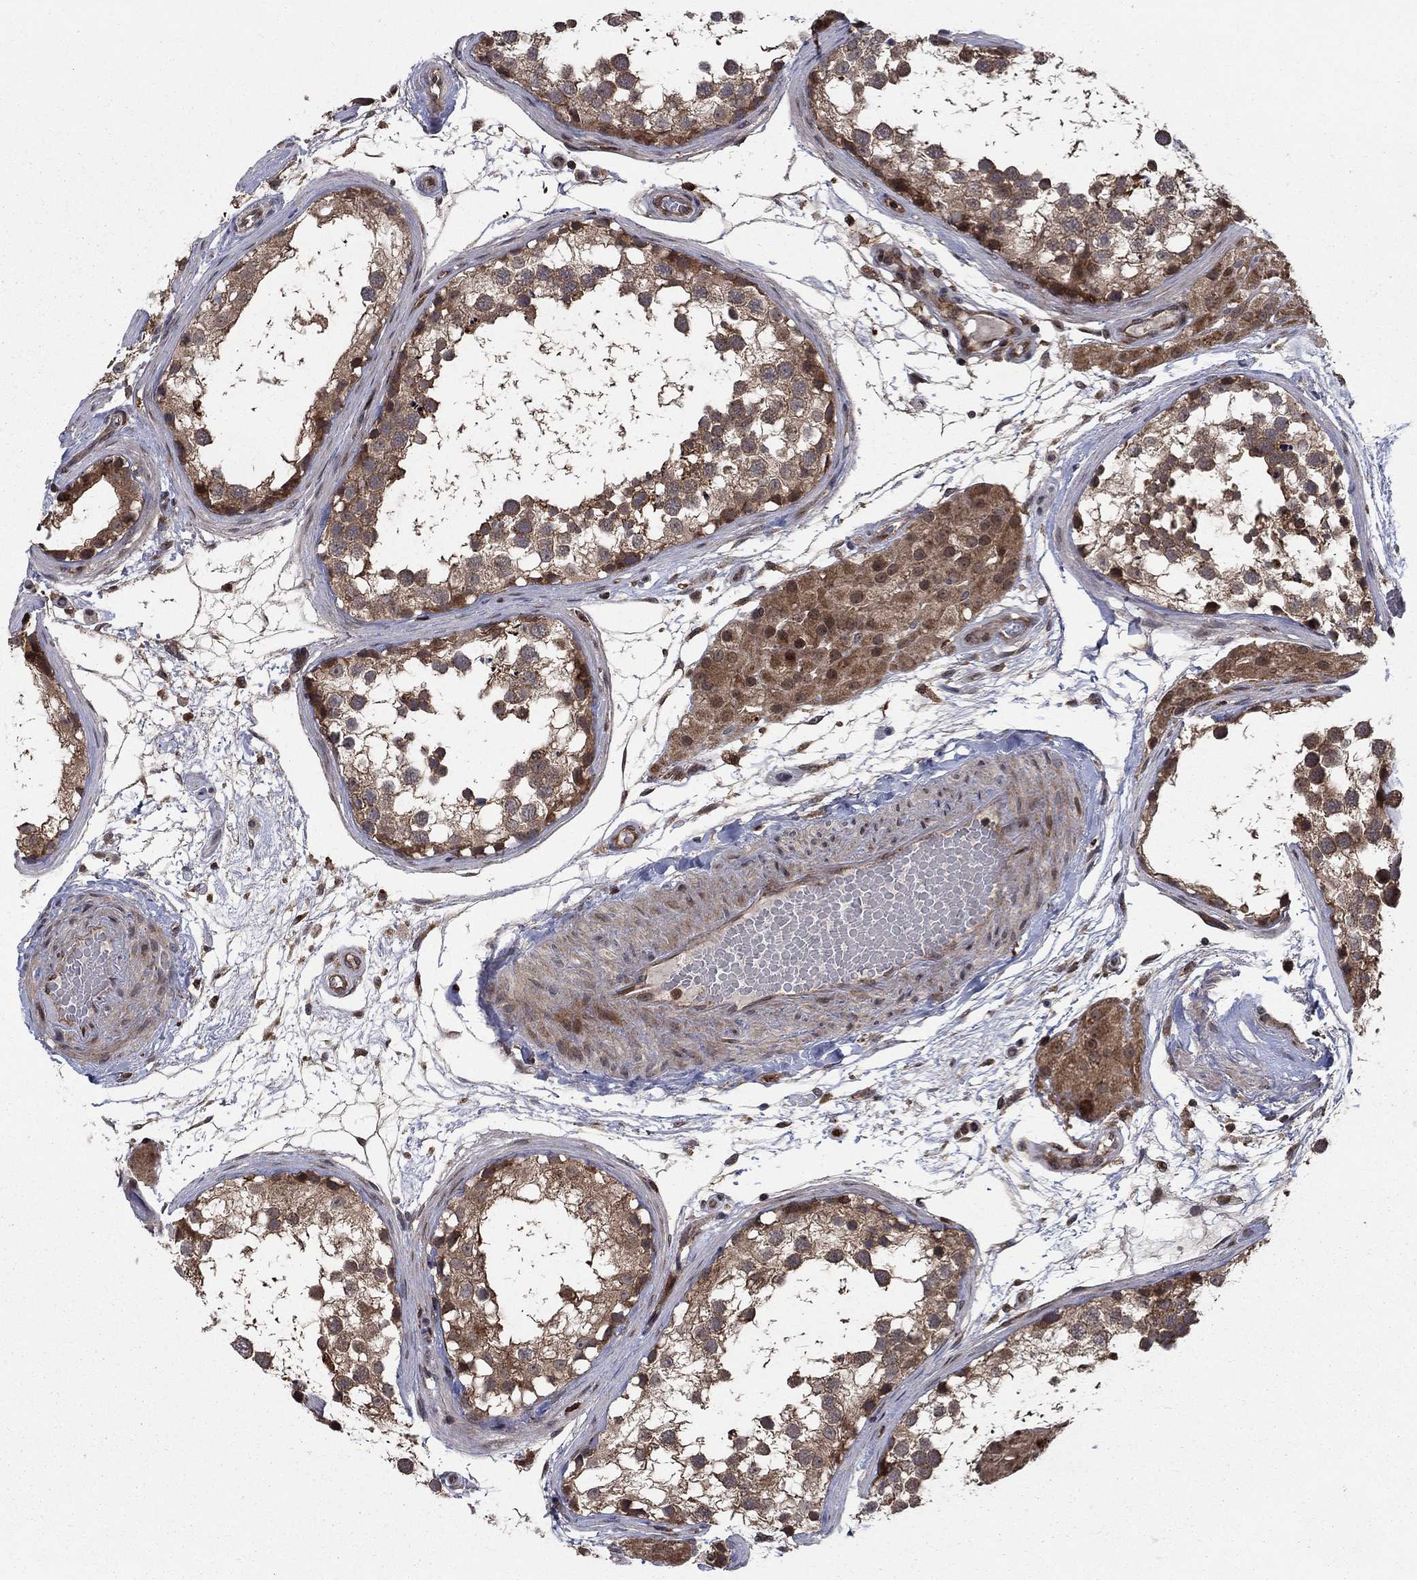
{"staining": {"intensity": "moderate", "quantity": ">75%", "location": "cytoplasmic/membranous"}, "tissue": "testis", "cell_type": "Cells in seminiferous ducts", "image_type": "normal", "snomed": [{"axis": "morphology", "description": "Normal tissue, NOS"}, {"axis": "morphology", "description": "Seminoma, NOS"}, {"axis": "topography", "description": "Testis"}], "caption": "Protein staining by immunohistochemistry (IHC) demonstrates moderate cytoplasmic/membranous staining in about >75% of cells in seminiferous ducts in unremarkable testis.", "gene": "IFI35", "patient": {"sex": "male", "age": 65}}